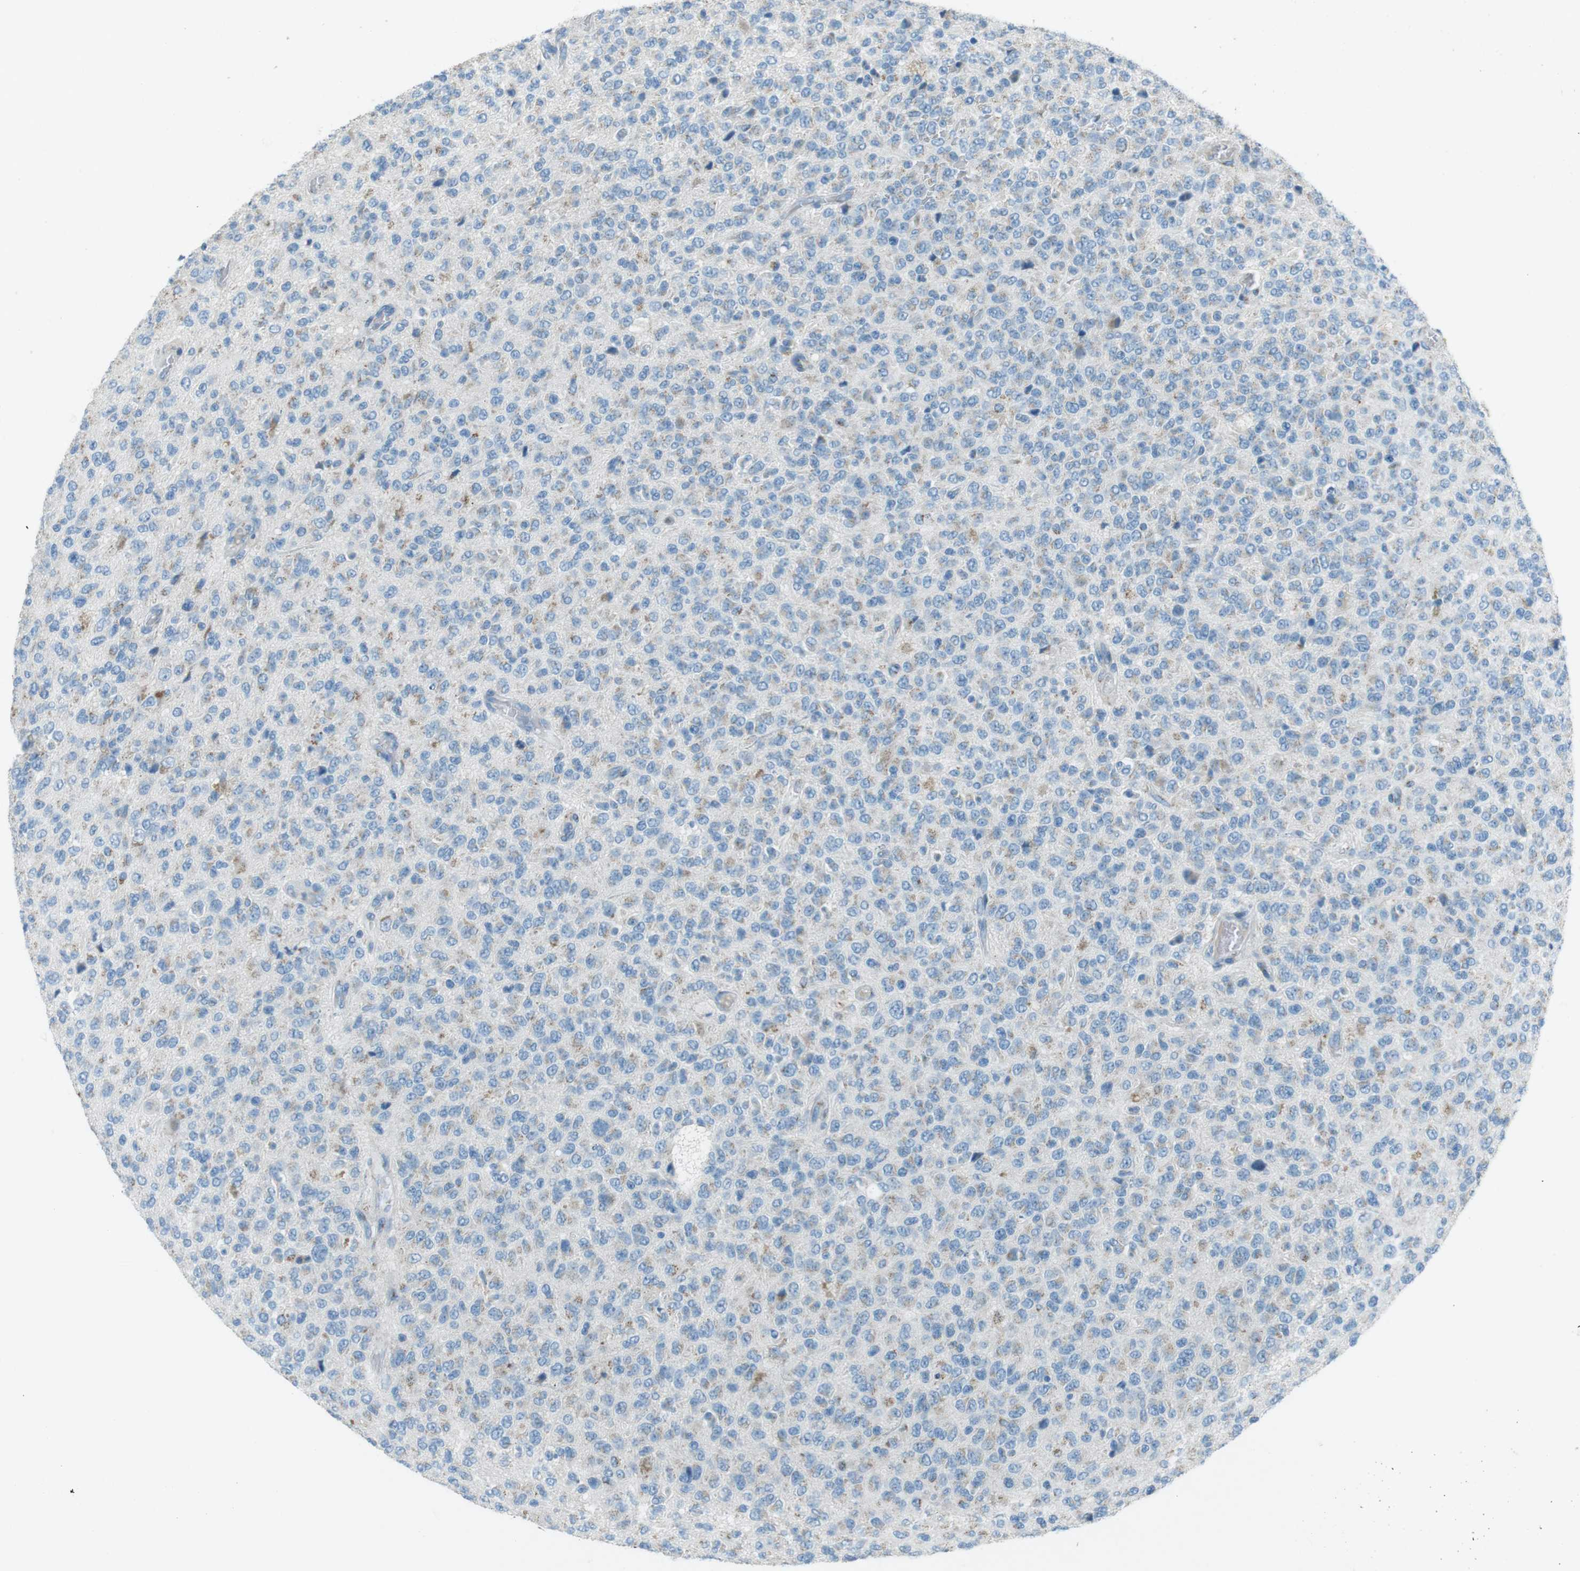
{"staining": {"intensity": "moderate", "quantity": "25%-75%", "location": "cytoplasmic/membranous"}, "tissue": "glioma", "cell_type": "Tumor cells", "image_type": "cancer", "snomed": [{"axis": "morphology", "description": "Glioma, malignant, High grade"}, {"axis": "topography", "description": "pancreas cauda"}], "caption": "The image reveals staining of malignant glioma (high-grade), revealing moderate cytoplasmic/membranous protein expression (brown color) within tumor cells.", "gene": "TXNDC15", "patient": {"sex": "male", "age": 60}}